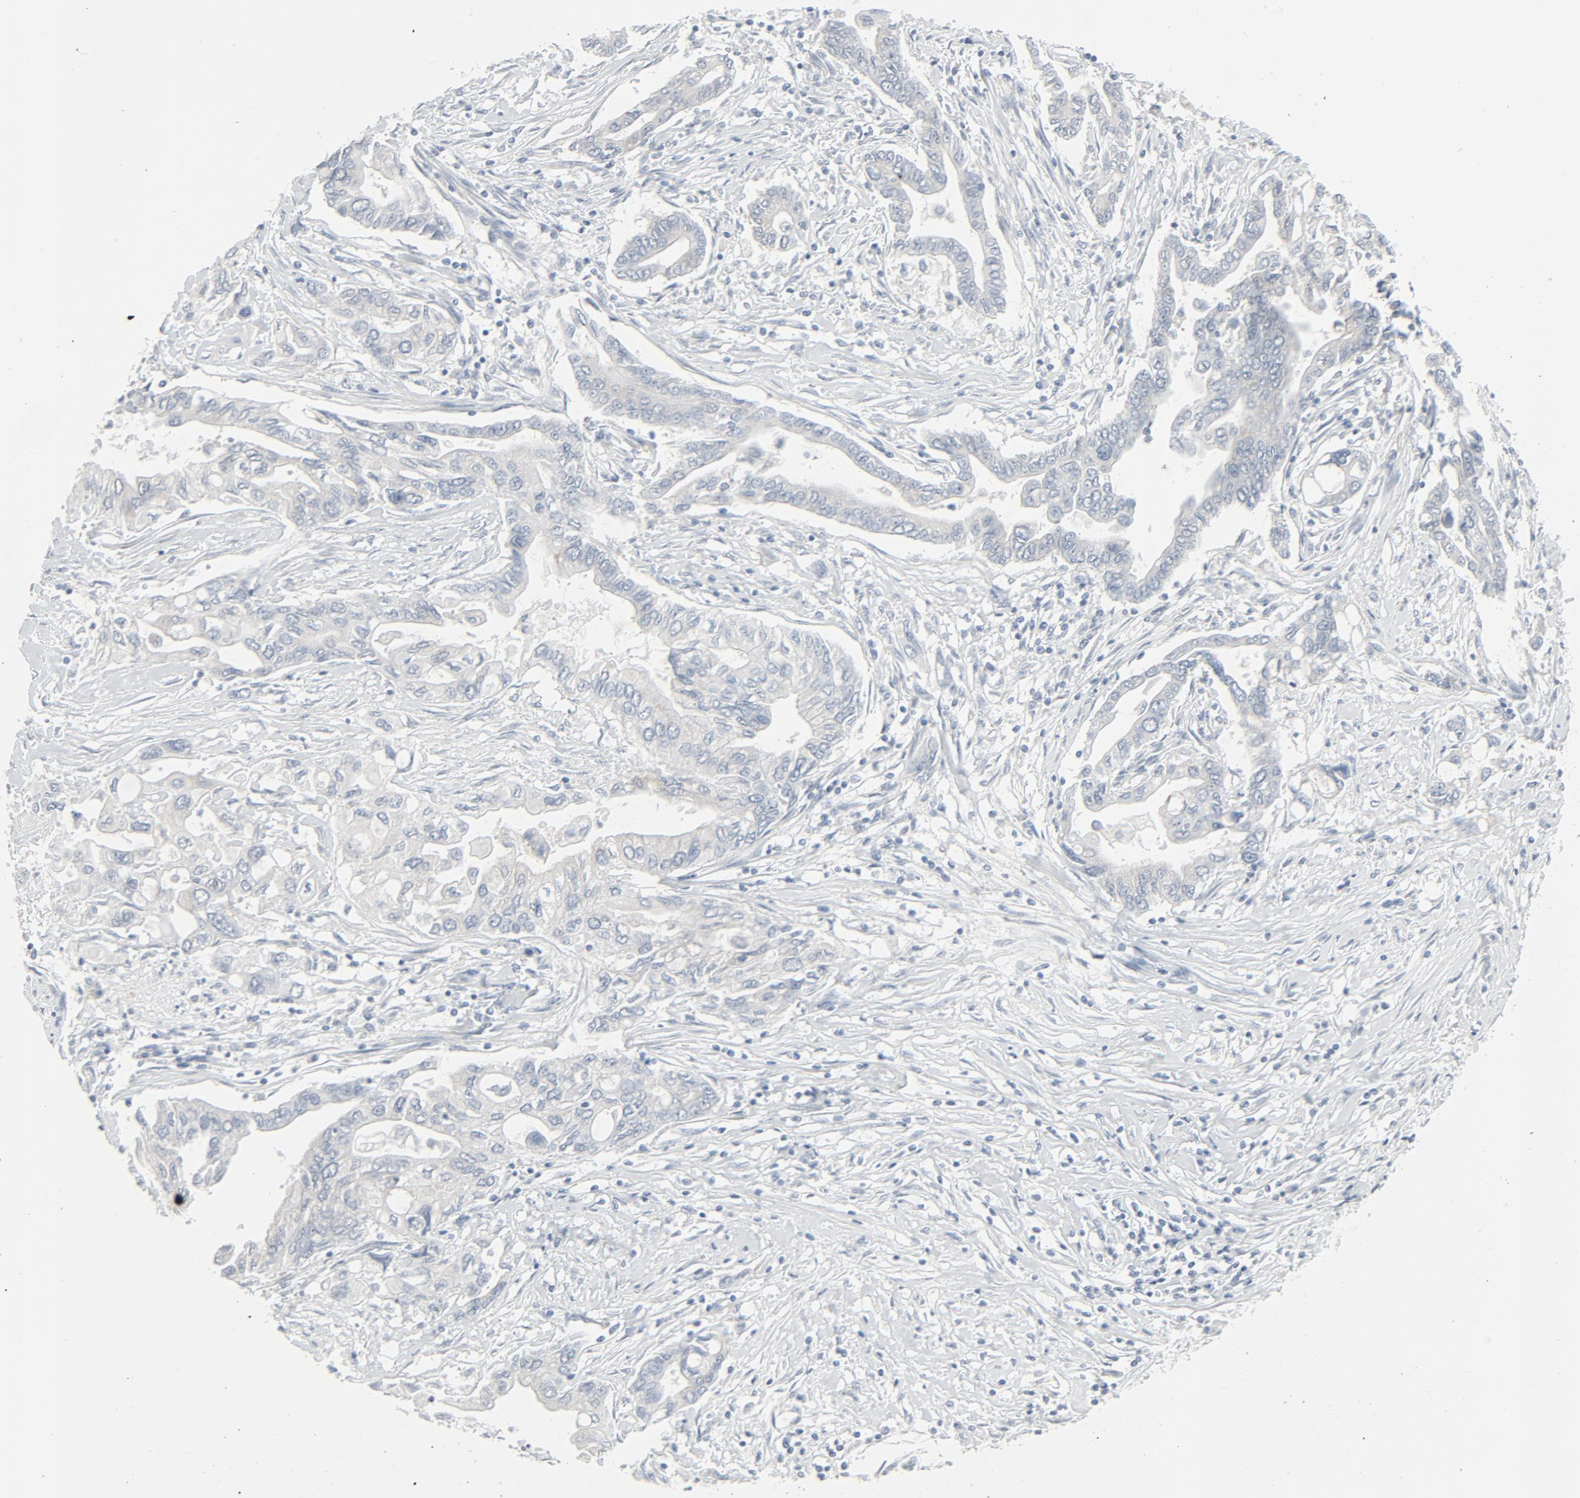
{"staining": {"intensity": "negative", "quantity": "none", "location": "none"}, "tissue": "pancreatic cancer", "cell_type": "Tumor cells", "image_type": "cancer", "snomed": [{"axis": "morphology", "description": "Adenocarcinoma, NOS"}, {"axis": "topography", "description": "Pancreas"}], "caption": "This is an IHC micrograph of human adenocarcinoma (pancreatic). There is no expression in tumor cells.", "gene": "FGFR3", "patient": {"sex": "female", "age": 57}}